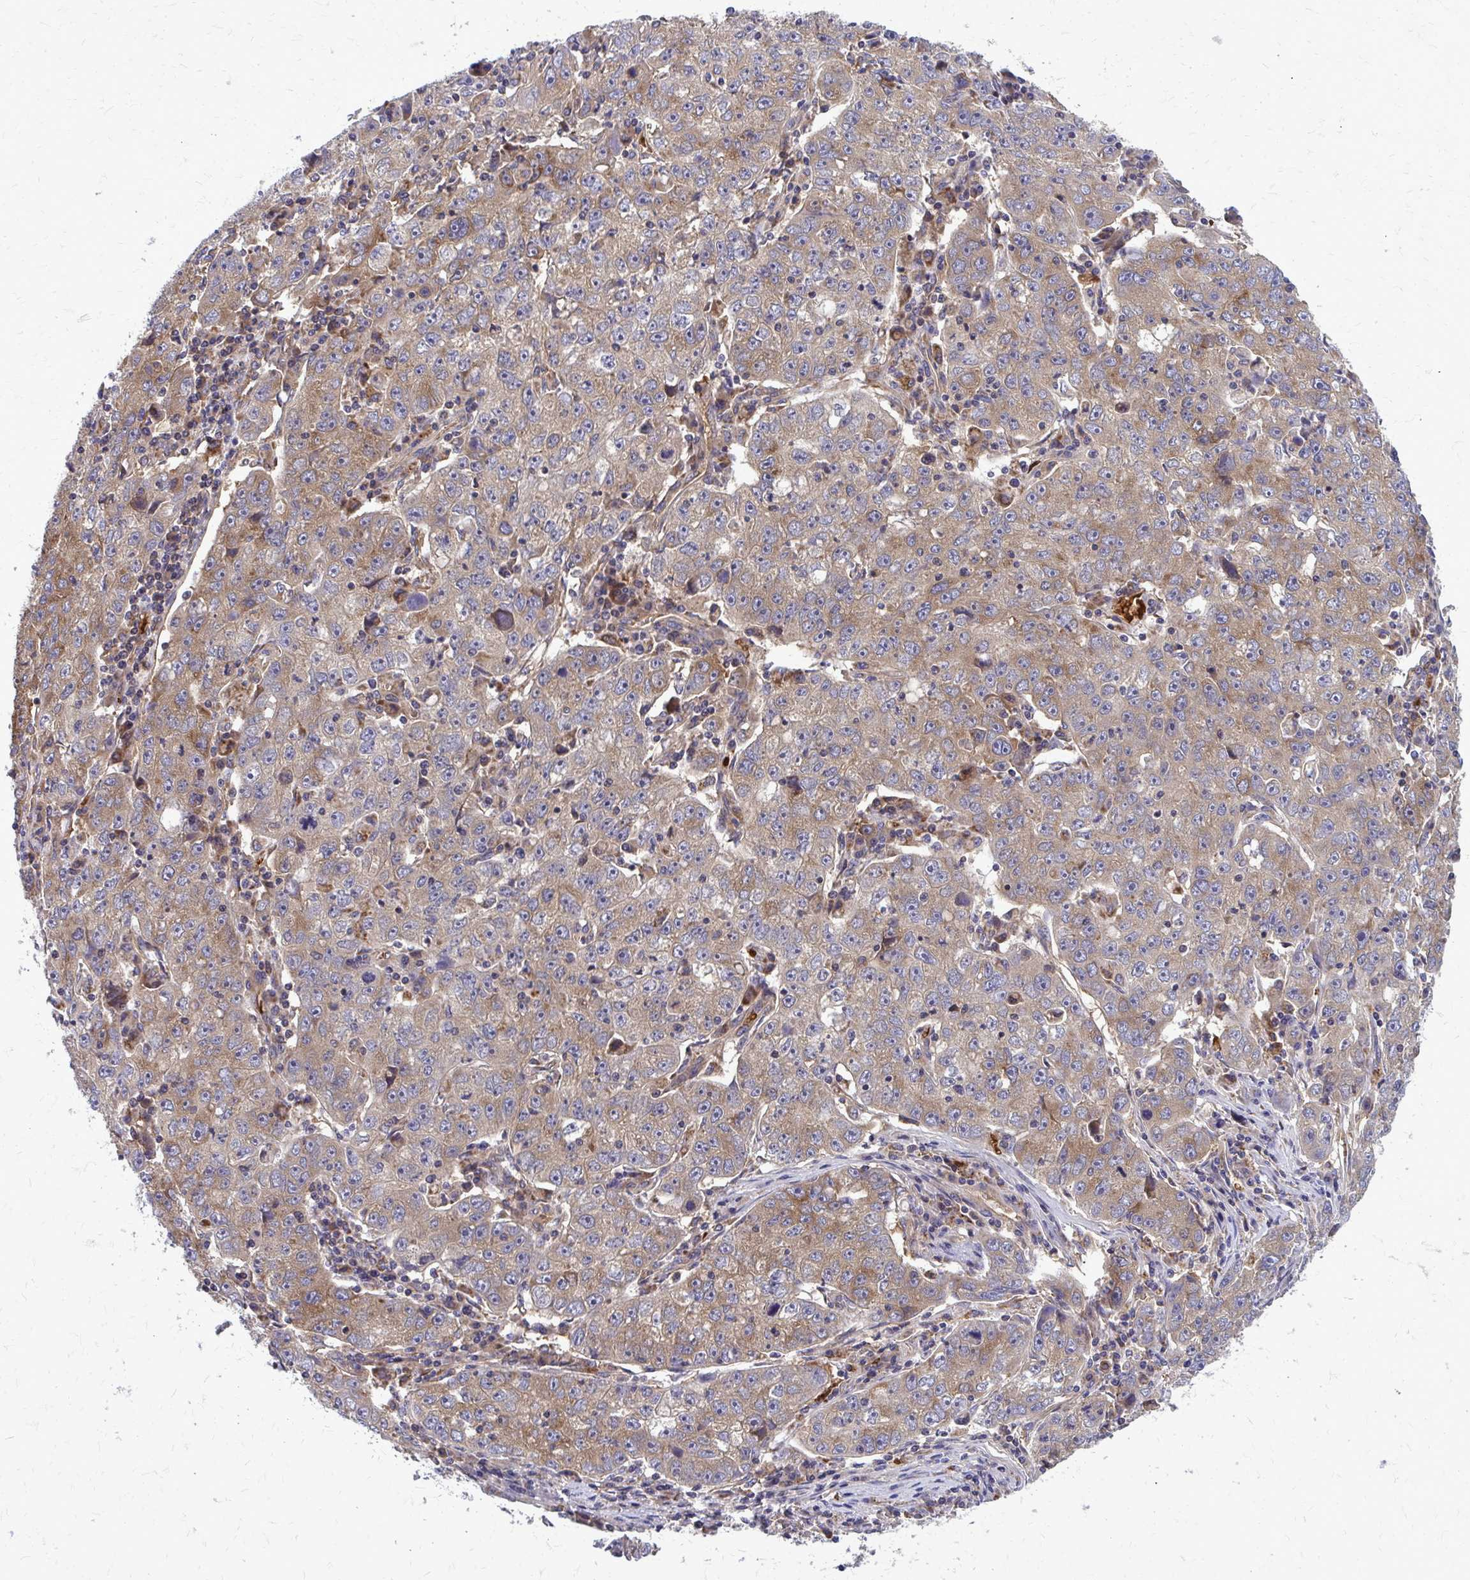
{"staining": {"intensity": "moderate", "quantity": ">75%", "location": "cytoplasmic/membranous"}, "tissue": "lung cancer", "cell_type": "Tumor cells", "image_type": "cancer", "snomed": [{"axis": "morphology", "description": "Normal morphology"}, {"axis": "morphology", "description": "Adenocarcinoma, NOS"}, {"axis": "topography", "description": "Lymph node"}, {"axis": "topography", "description": "Lung"}], "caption": "Immunohistochemical staining of lung cancer (adenocarcinoma) reveals moderate cytoplasmic/membranous protein positivity in approximately >75% of tumor cells. The staining was performed using DAB to visualize the protein expression in brown, while the nuclei were stained in blue with hematoxylin (Magnification: 20x).", "gene": "PDK4", "patient": {"sex": "female", "age": 57}}